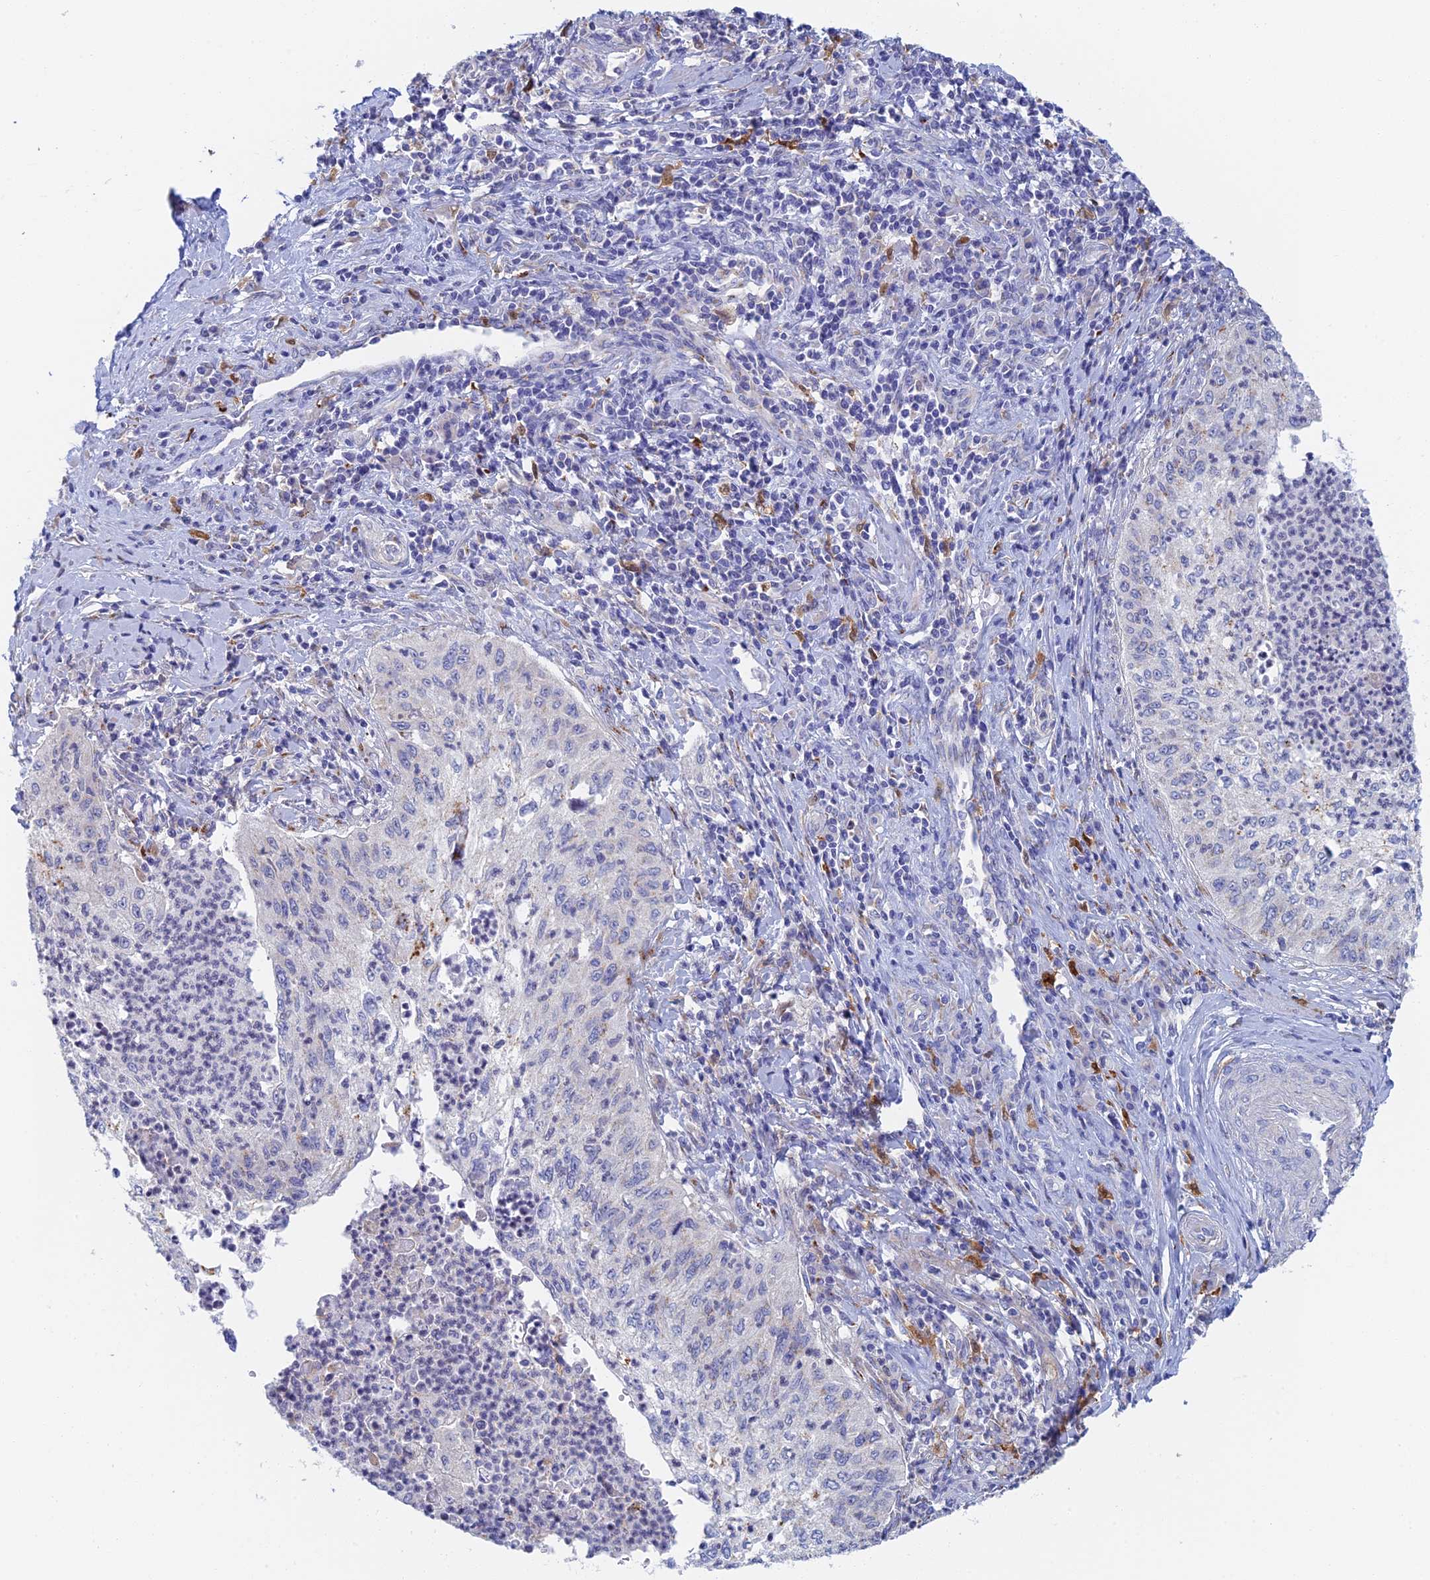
{"staining": {"intensity": "negative", "quantity": "none", "location": "none"}, "tissue": "cervical cancer", "cell_type": "Tumor cells", "image_type": "cancer", "snomed": [{"axis": "morphology", "description": "Squamous cell carcinoma, NOS"}, {"axis": "topography", "description": "Cervix"}], "caption": "The IHC histopathology image has no significant expression in tumor cells of cervical cancer (squamous cell carcinoma) tissue.", "gene": "SLC24A3", "patient": {"sex": "female", "age": 30}}